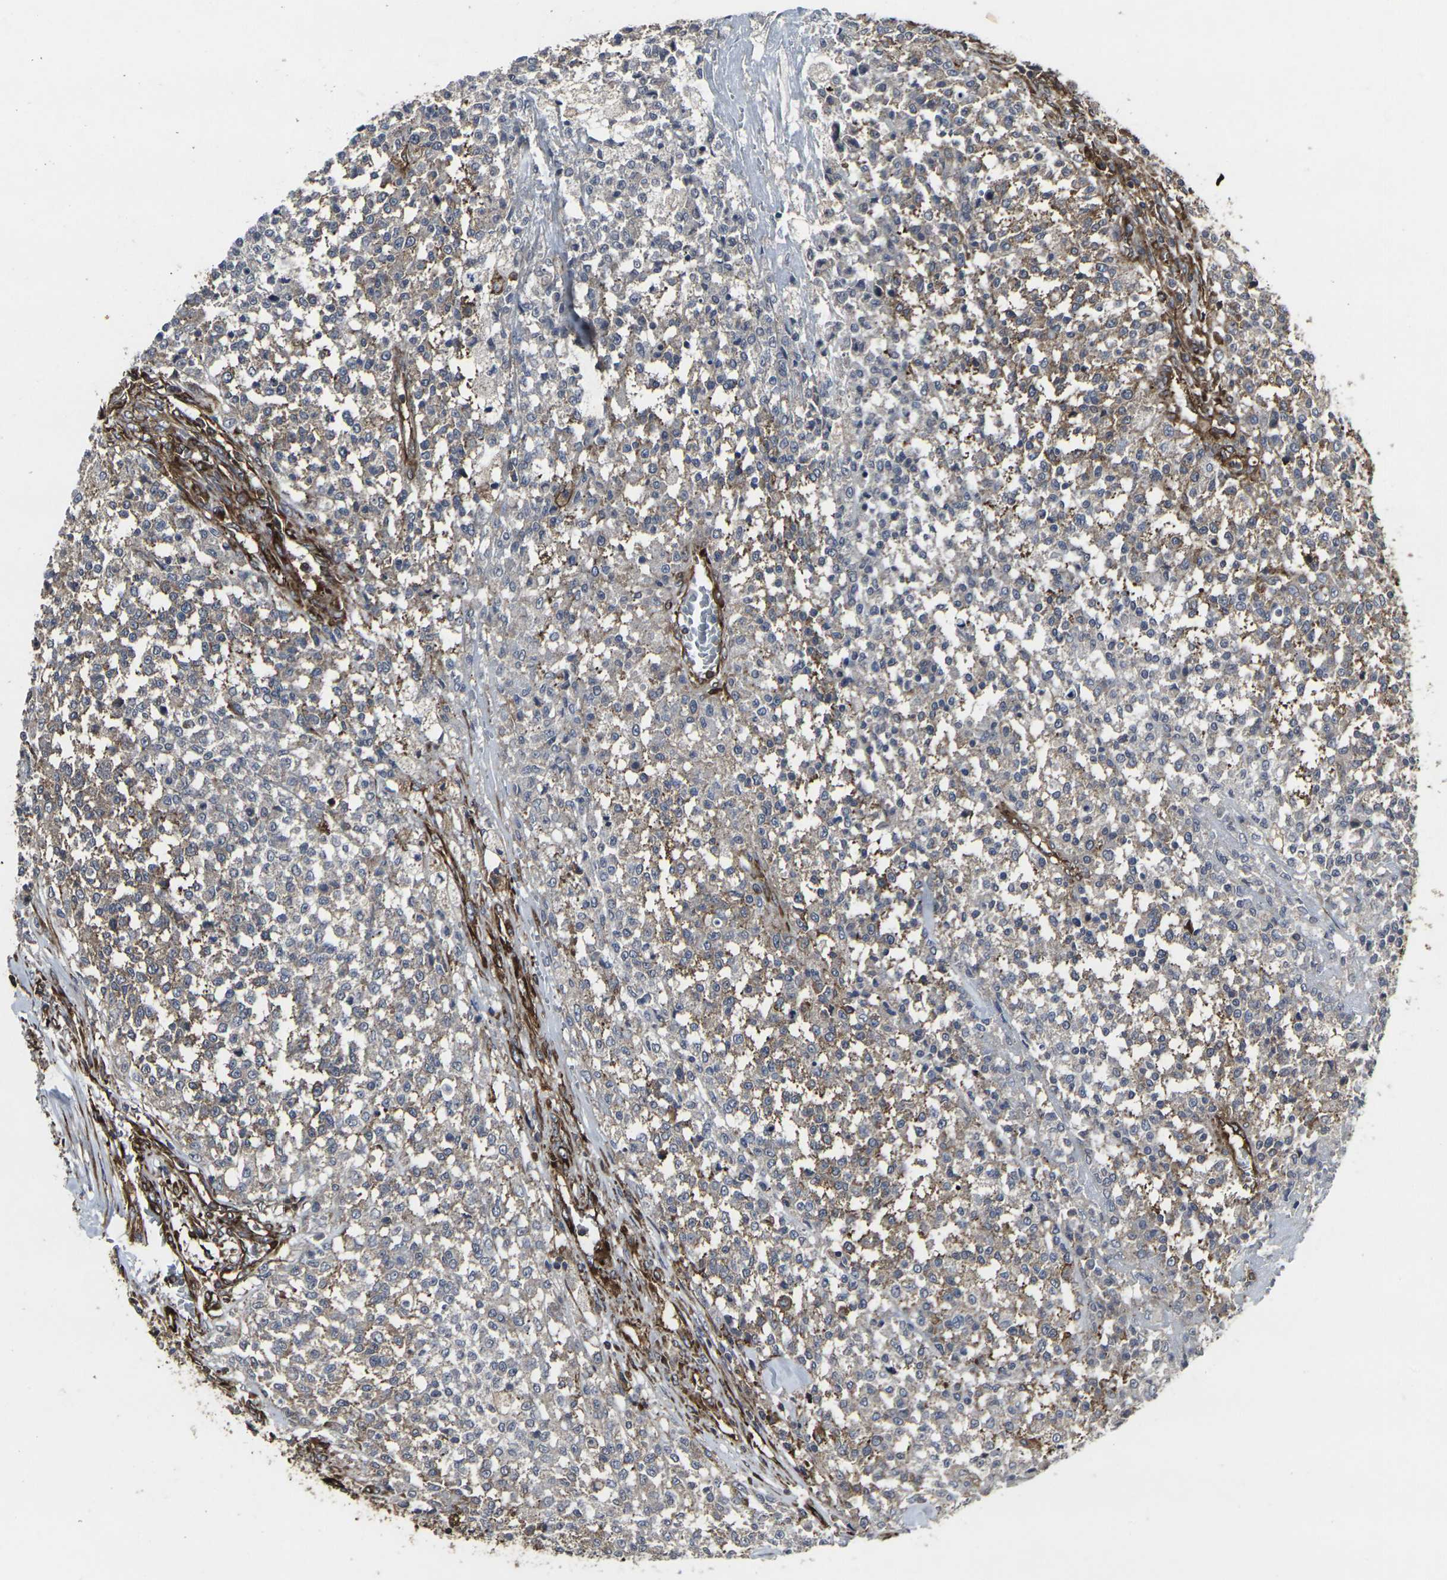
{"staining": {"intensity": "moderate", "quantity": "<25%", "location": "cytoplasmic/membranous"}, "tissue": "testis cancer", "cell_type": "Tumor cells", "image_type": "cancer", "snomed": [{"axis": "morphology", "description": "Seminoma, NOS"}, {"axis": "topography", "description": "Testis"}], "caption": "A photomicrograph showing moderate cytoplasmic/membranous staining in approximately <25% of tumor cells in testis cancer, as visualized by brown immunohistochemical staining.", "gene": "MARCHF2", "patient": {"sex": "male", "age": 59}}